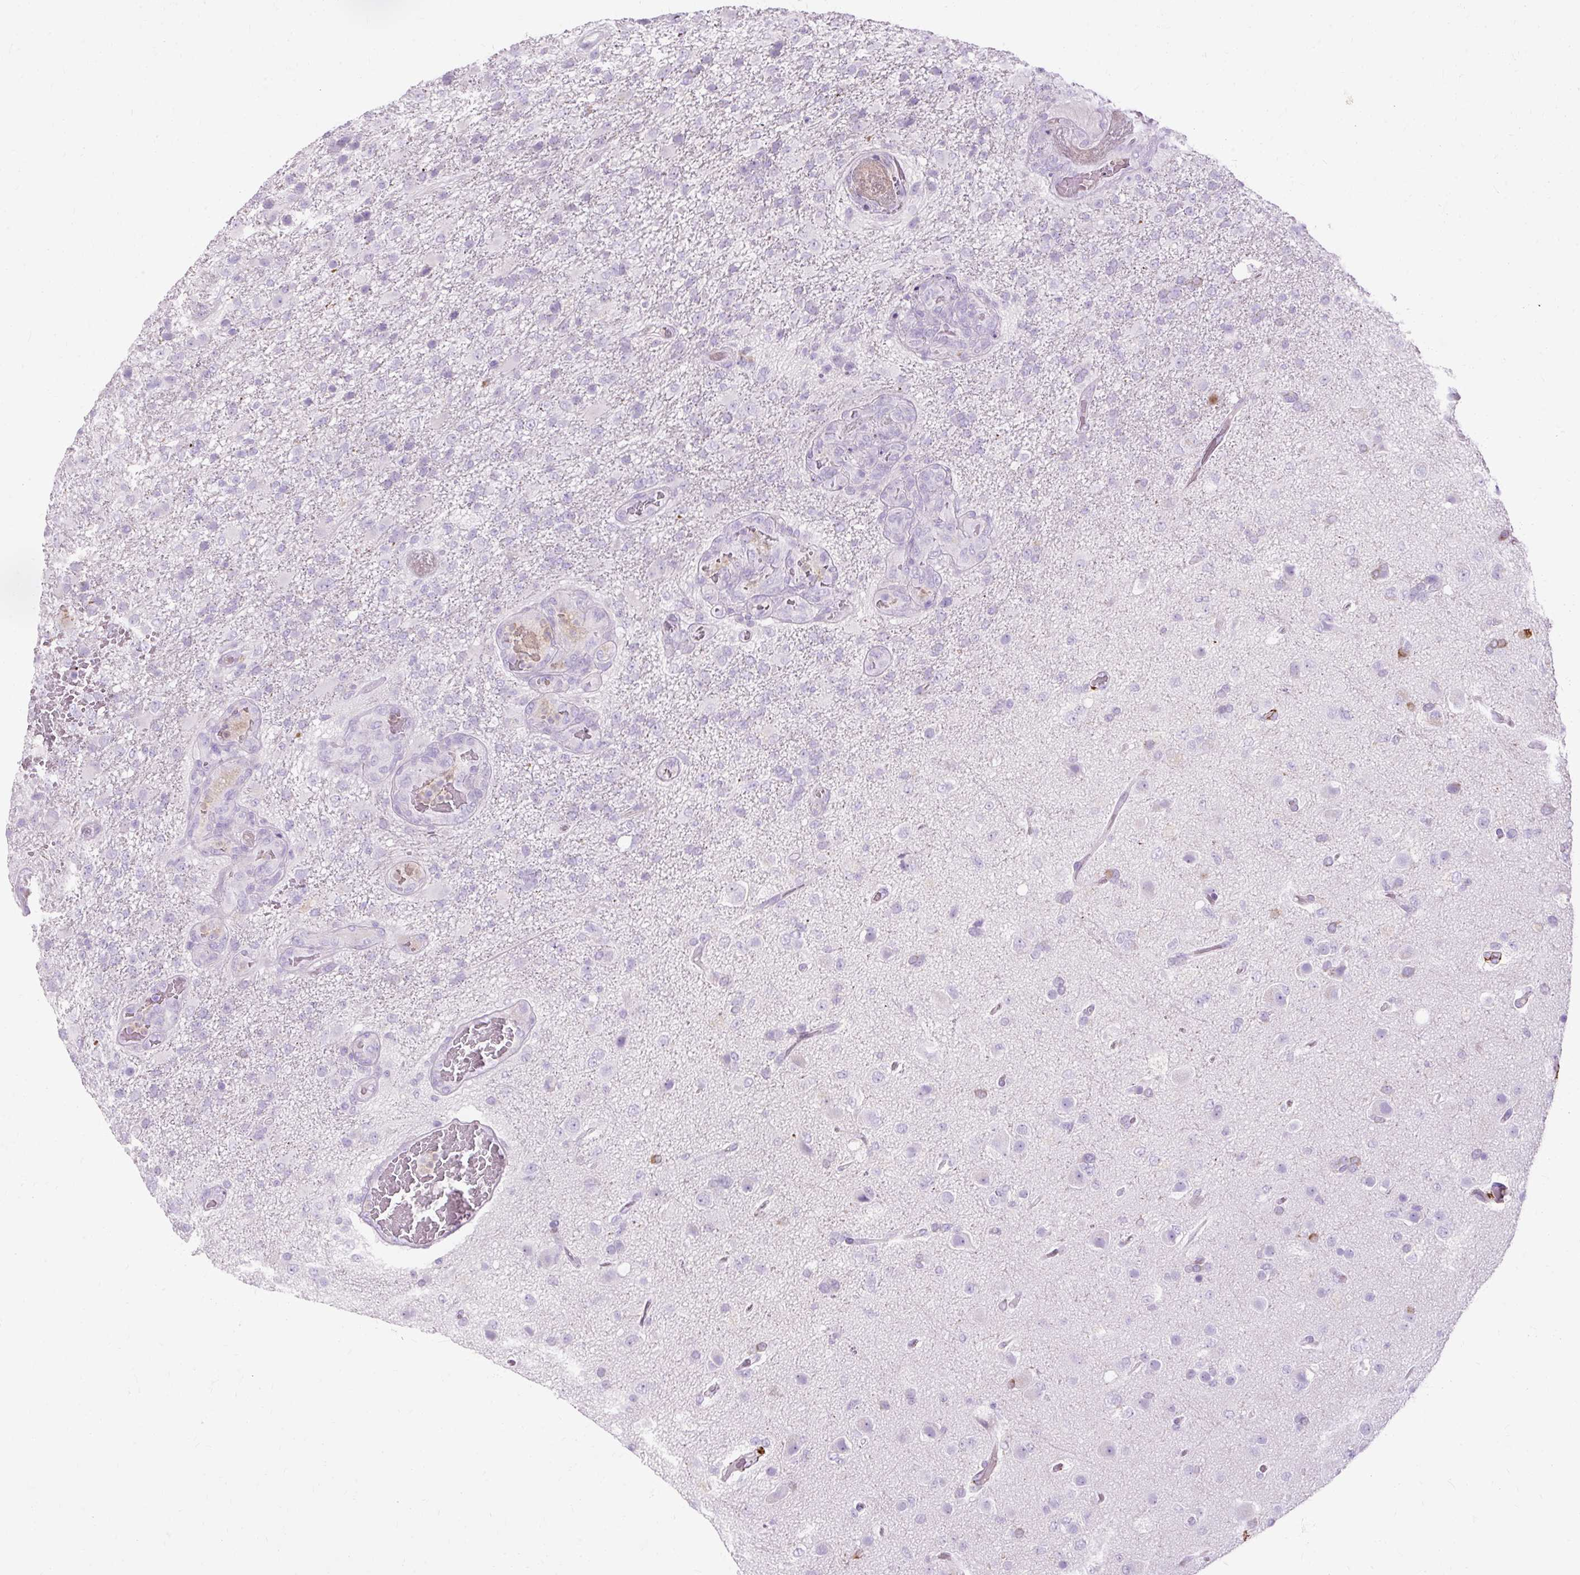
{"staining": {"intensity": "negative", "quantity": "none", "location": "none"}, "tissue": "glioma", "cell_type": "Tumor cells", "image_type": "cancer", "snomed": [{"axis": "morphology", "description": "Glioma, malignant, High grade"}, {"axis": "topography", "description": "Brain"}], "caption": "Histopathology image shows no significant protein staining in tumor cells of glioma.", "gene": "HSD11B1", "patient": {"sex": "female", "age": 74}}